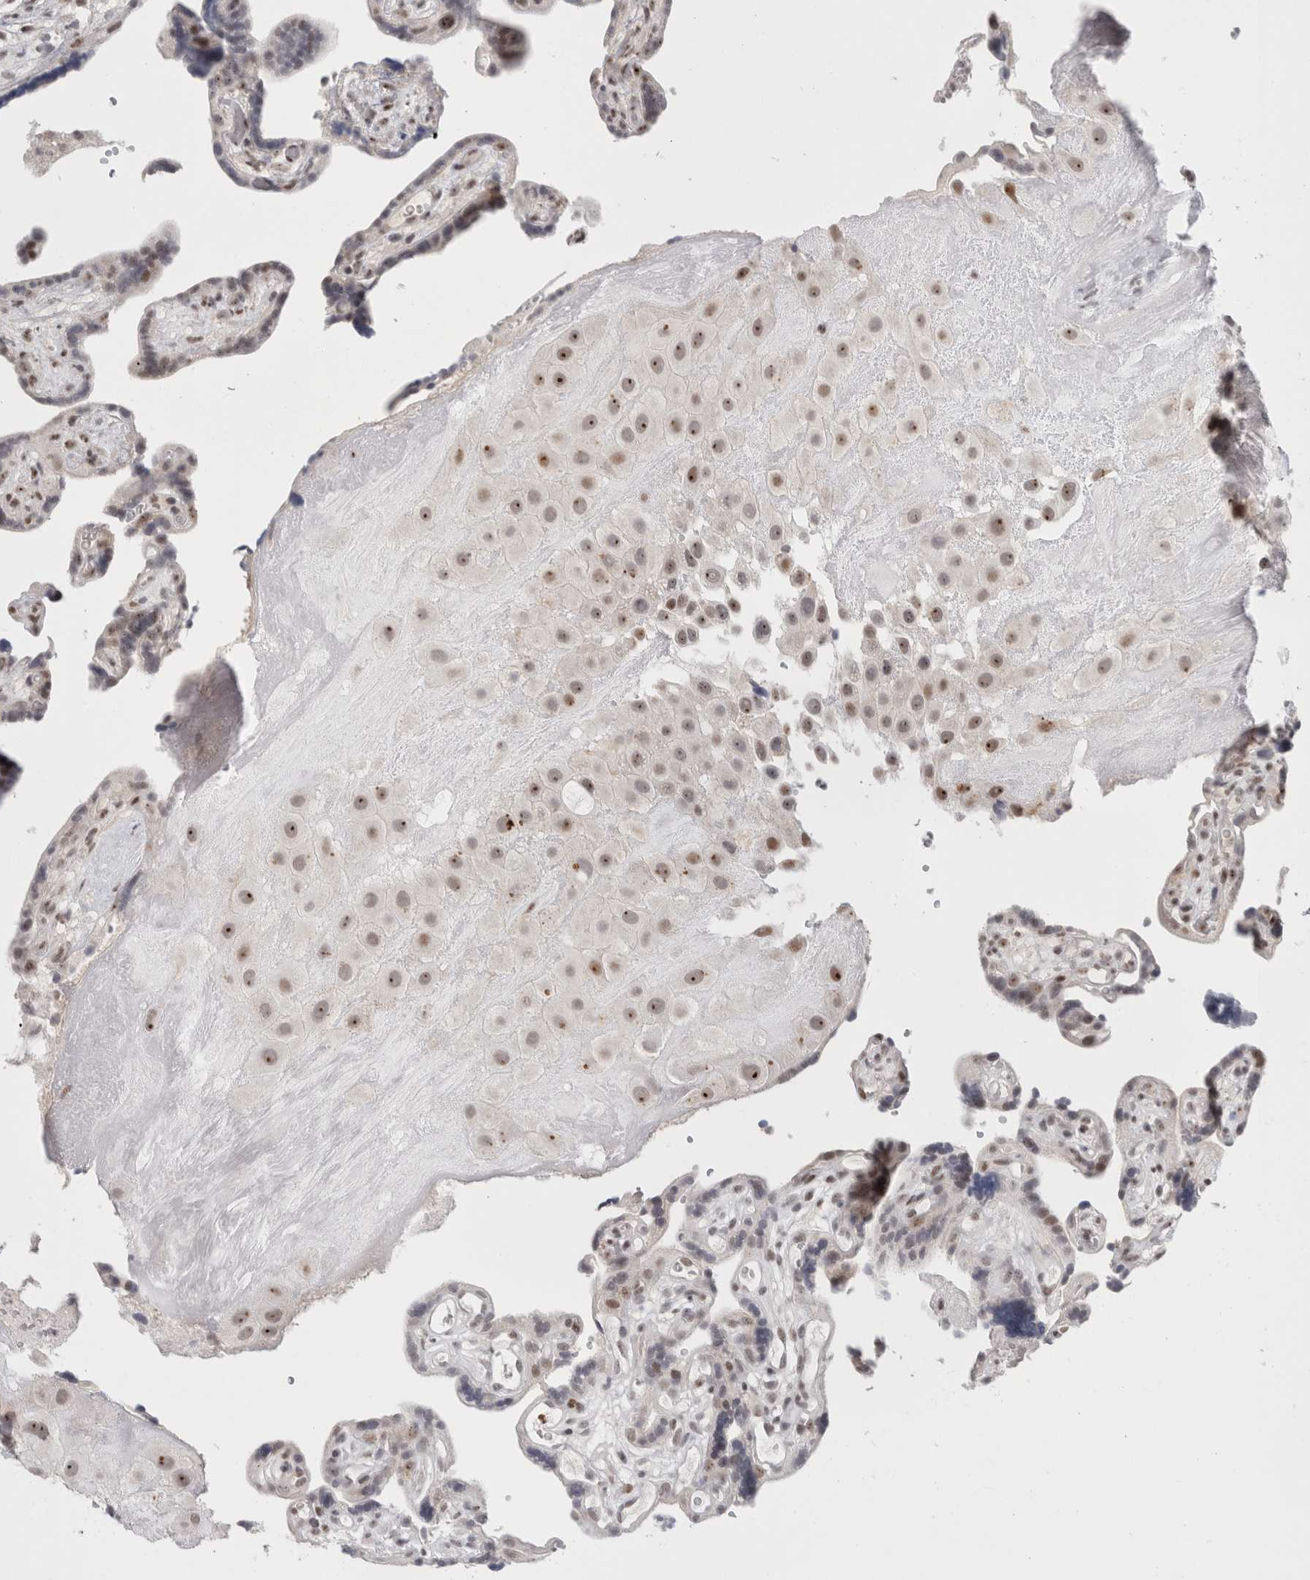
{"staining": {"intensity": "moderate", "quantity": ">75%", "location": "nuclear"}, "tissue": "placenta", "cell_type": "Decidual cells", "image_type": "normal", "snomed": [{"axis": "morphology", "description": "Normal tissue, NOS"}, {"axis": "topography", "description": "Placenta"}], "caption": "IHC of normal human placenta displays medium levels of moderate nuclear positivity in approximately >75% of decidual cells. (Stains: DAB (3,3'-diaminobenzidine) in brown, nuclei in blue, Microscopy: brightfield microscopy at high magnification).", "gene": "SENP6", "patient": {"sex": "female", "age": 30}}